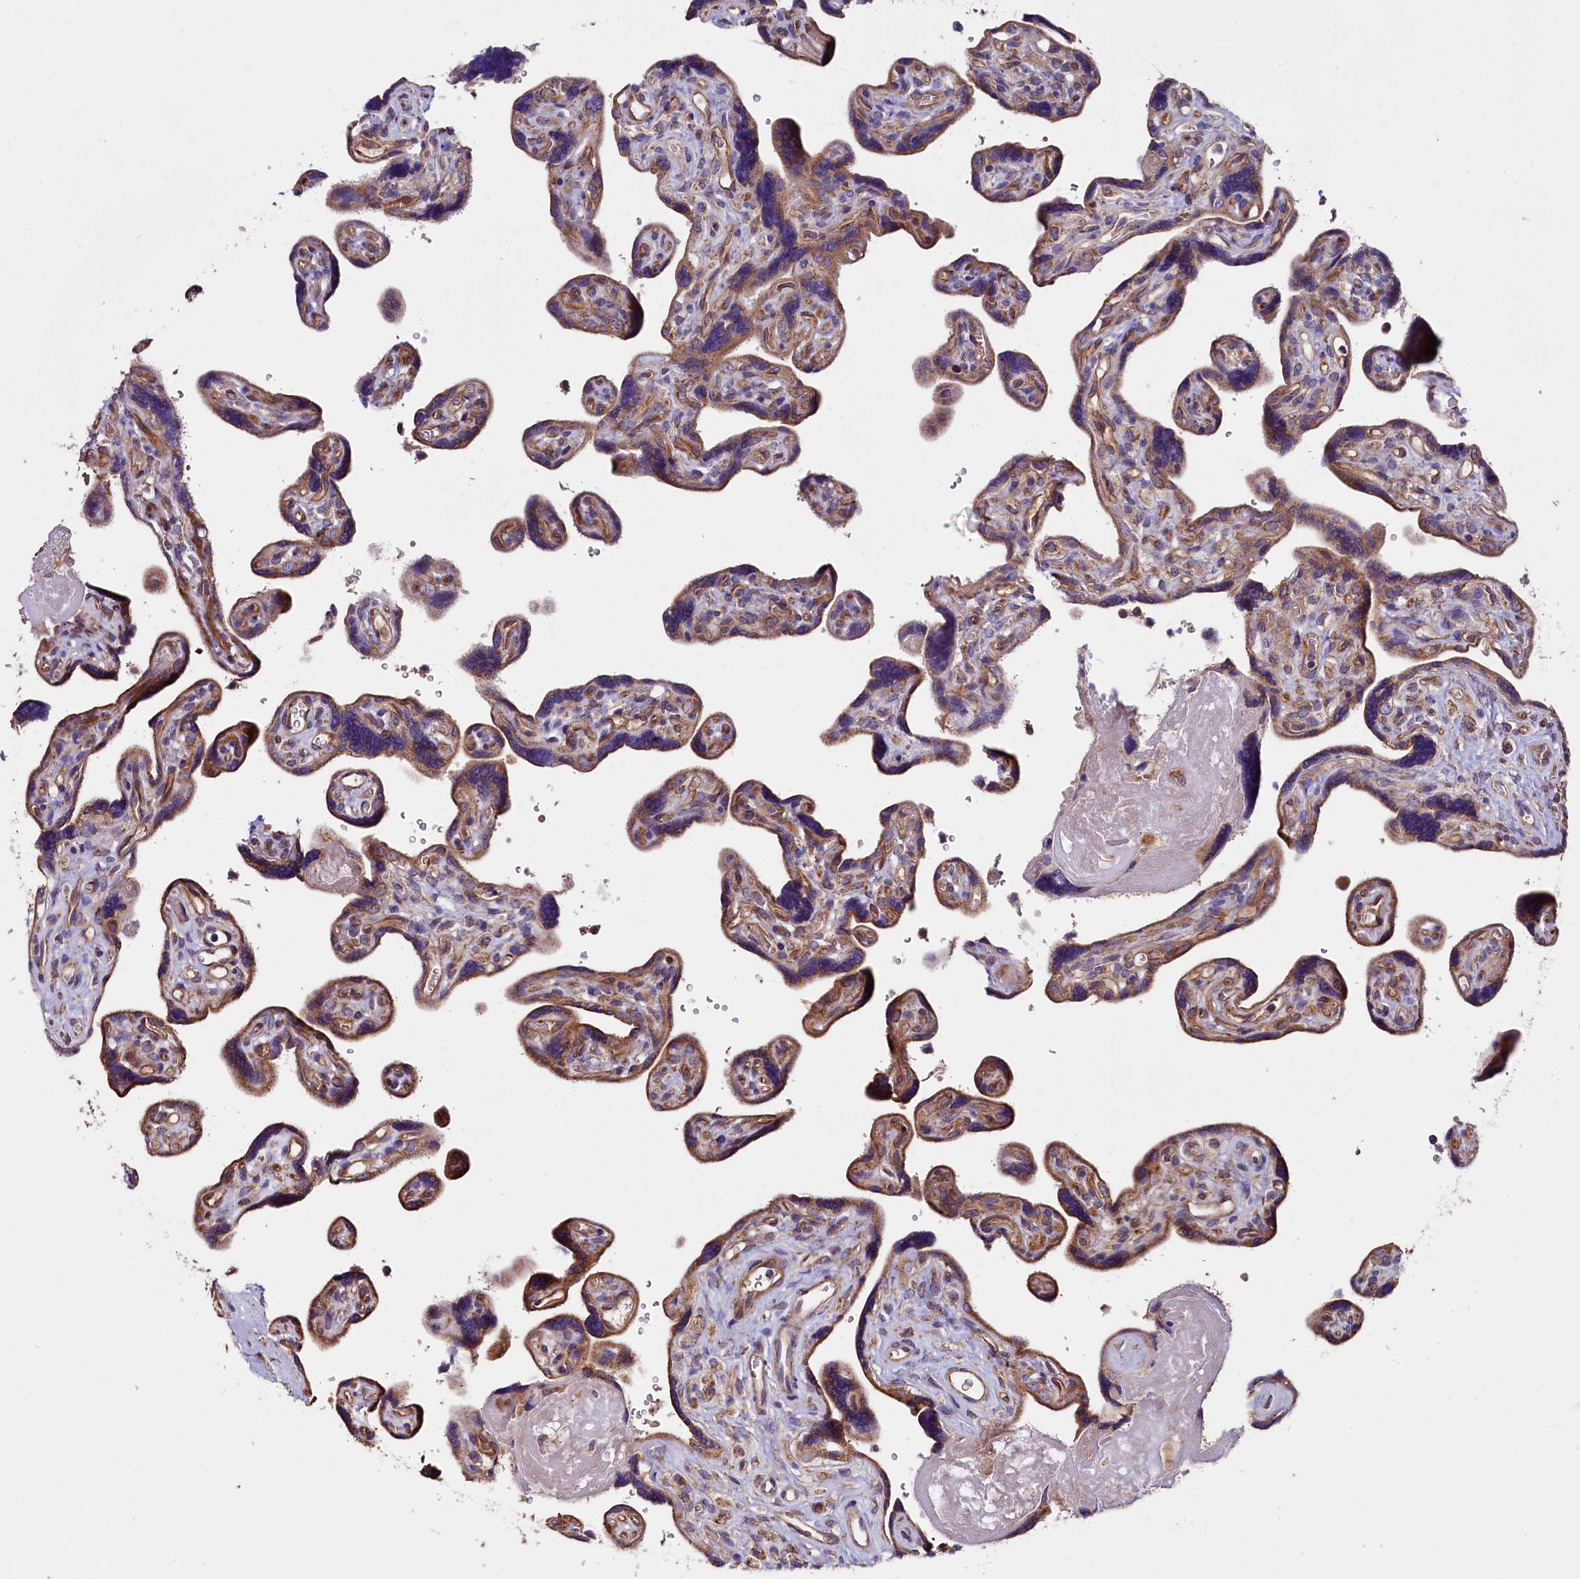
{"staining": {"intensity": "moderate", "quantity": ">75%", "location": "cytoplasmic/membranous"}, "tissue": "placenta", "cell_type": "Trophoblastic cells", "image_type": "normal", "snomed": [{"axis": "morphology", "description": "Normal tissue, NOS"}, {"axis": "topography", "description": "Placenta"}], "caption": "Placenta stained with a brown dye demonstrates moderate cytoplasmic/membranous positive staining in approximately >75% of trophoblastic cells.", "gene": "ZSWIM1", "patient": {"sex": "female", "age": 39}}